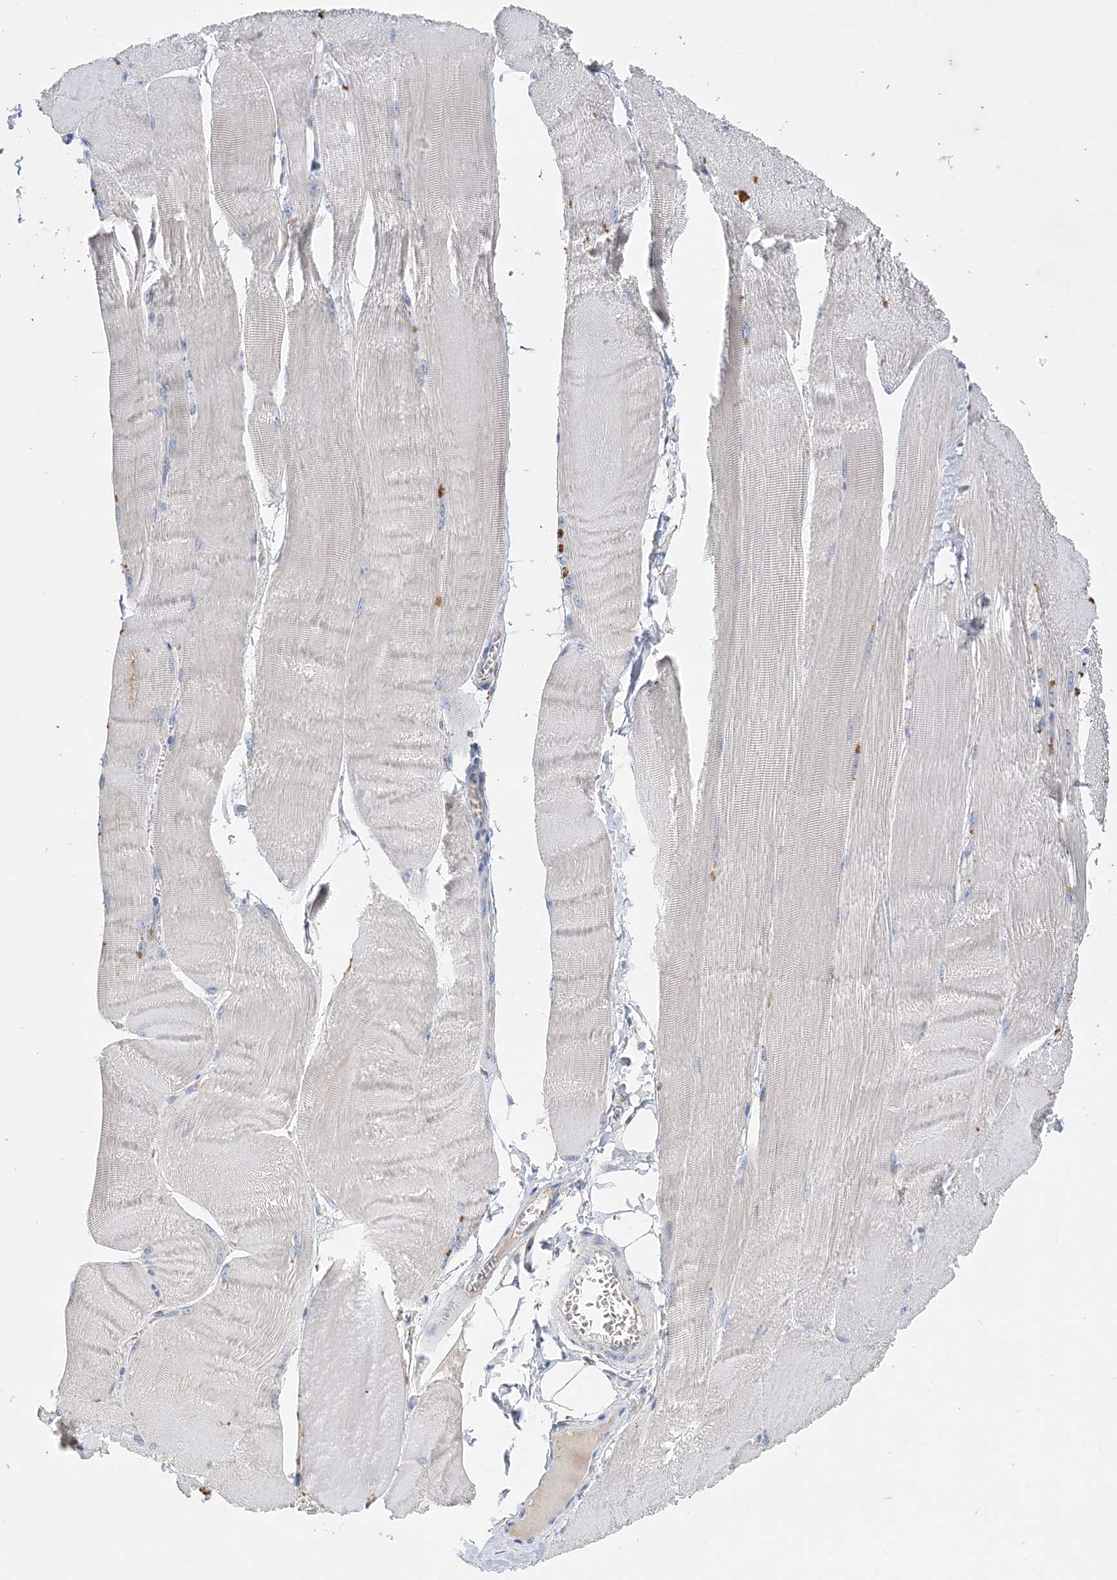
{"staining": {"intensity": "negative", "quantity": "none", "location": "none"}, "tissue": "skeletal muscle", "cell_type": "Myocytes", "image_type": "normal", "snomed": [{"axis": "morphology", "description": "Normal tissue, NOS"}, {"axis": "morphology", "description": "Basal cell carcinoma"}, {"axis": "topography", "description": "Skeletal muscle"}], "caption": "There is no significant positivity in myocytes of skeletal muscle. (DAB (3,3'-diaminobenzidine) immunohistochemistry visualized using brightfield microscopy, high magnification).", "gene": "GRINA", "patient": {"sex": "female", "age": 64}}